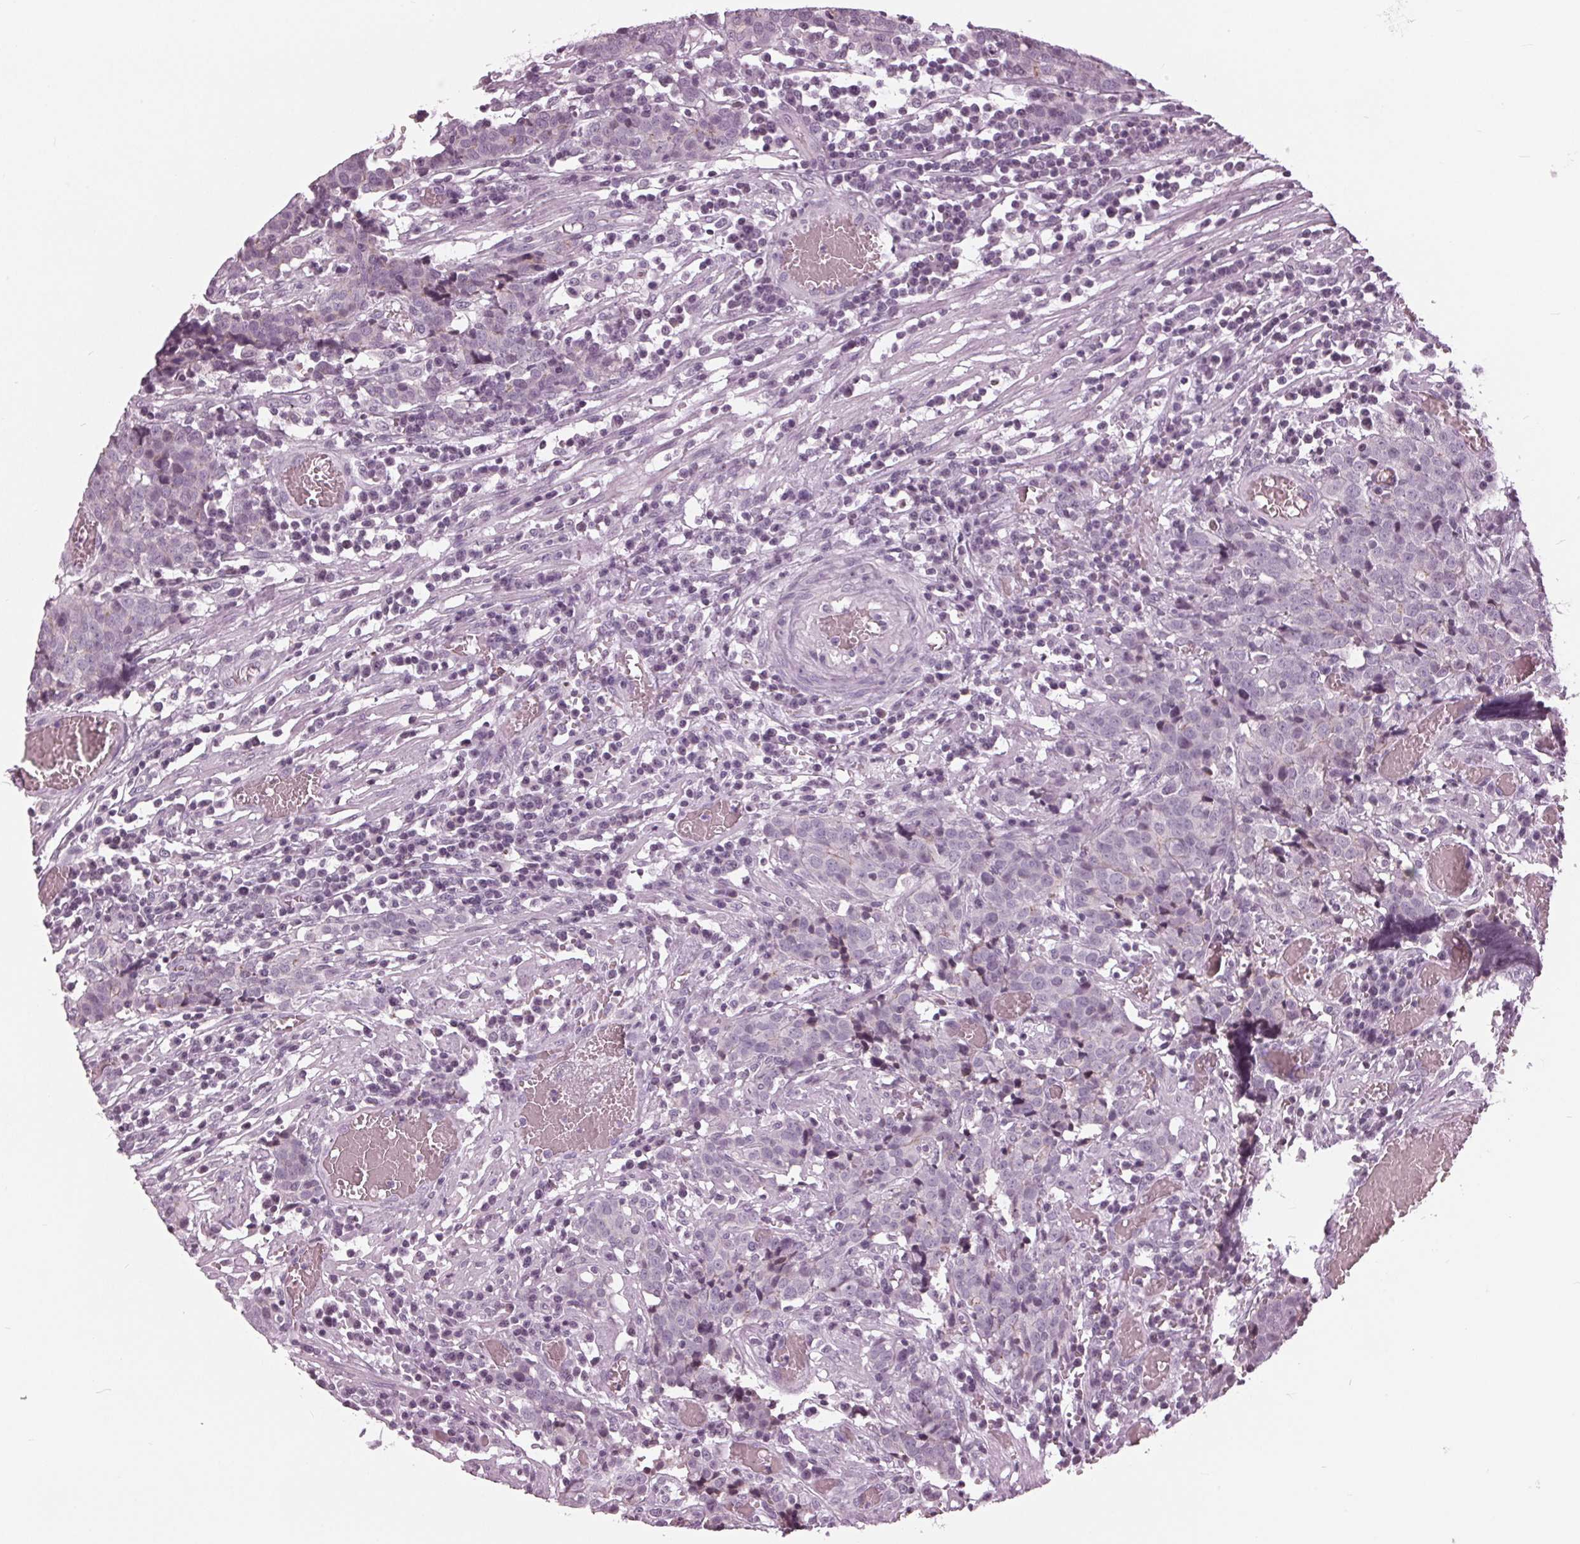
{"staining": {"intensity": "weak", "quantity": "<25%", "location": "cytoplasmic/membranous"}, "tissue": "prostate cancer", "cell_type": "Tumor cells", "image_type": "cancer", "snomed": [{"axis": "morphology", "description": "Adenocarcinoma, High grade"}, {"axis": "topography", "description": "Prostate and seminal vesicle, NOS"}], "caption": "Tumor cells are negative for brown protein staining in prostate cancer. (DAB (3,3'-diaminobenzidine) IHC, high magnification).", "gene": "SLC9A4", "patient": {"sex": "male", "age": 60}}